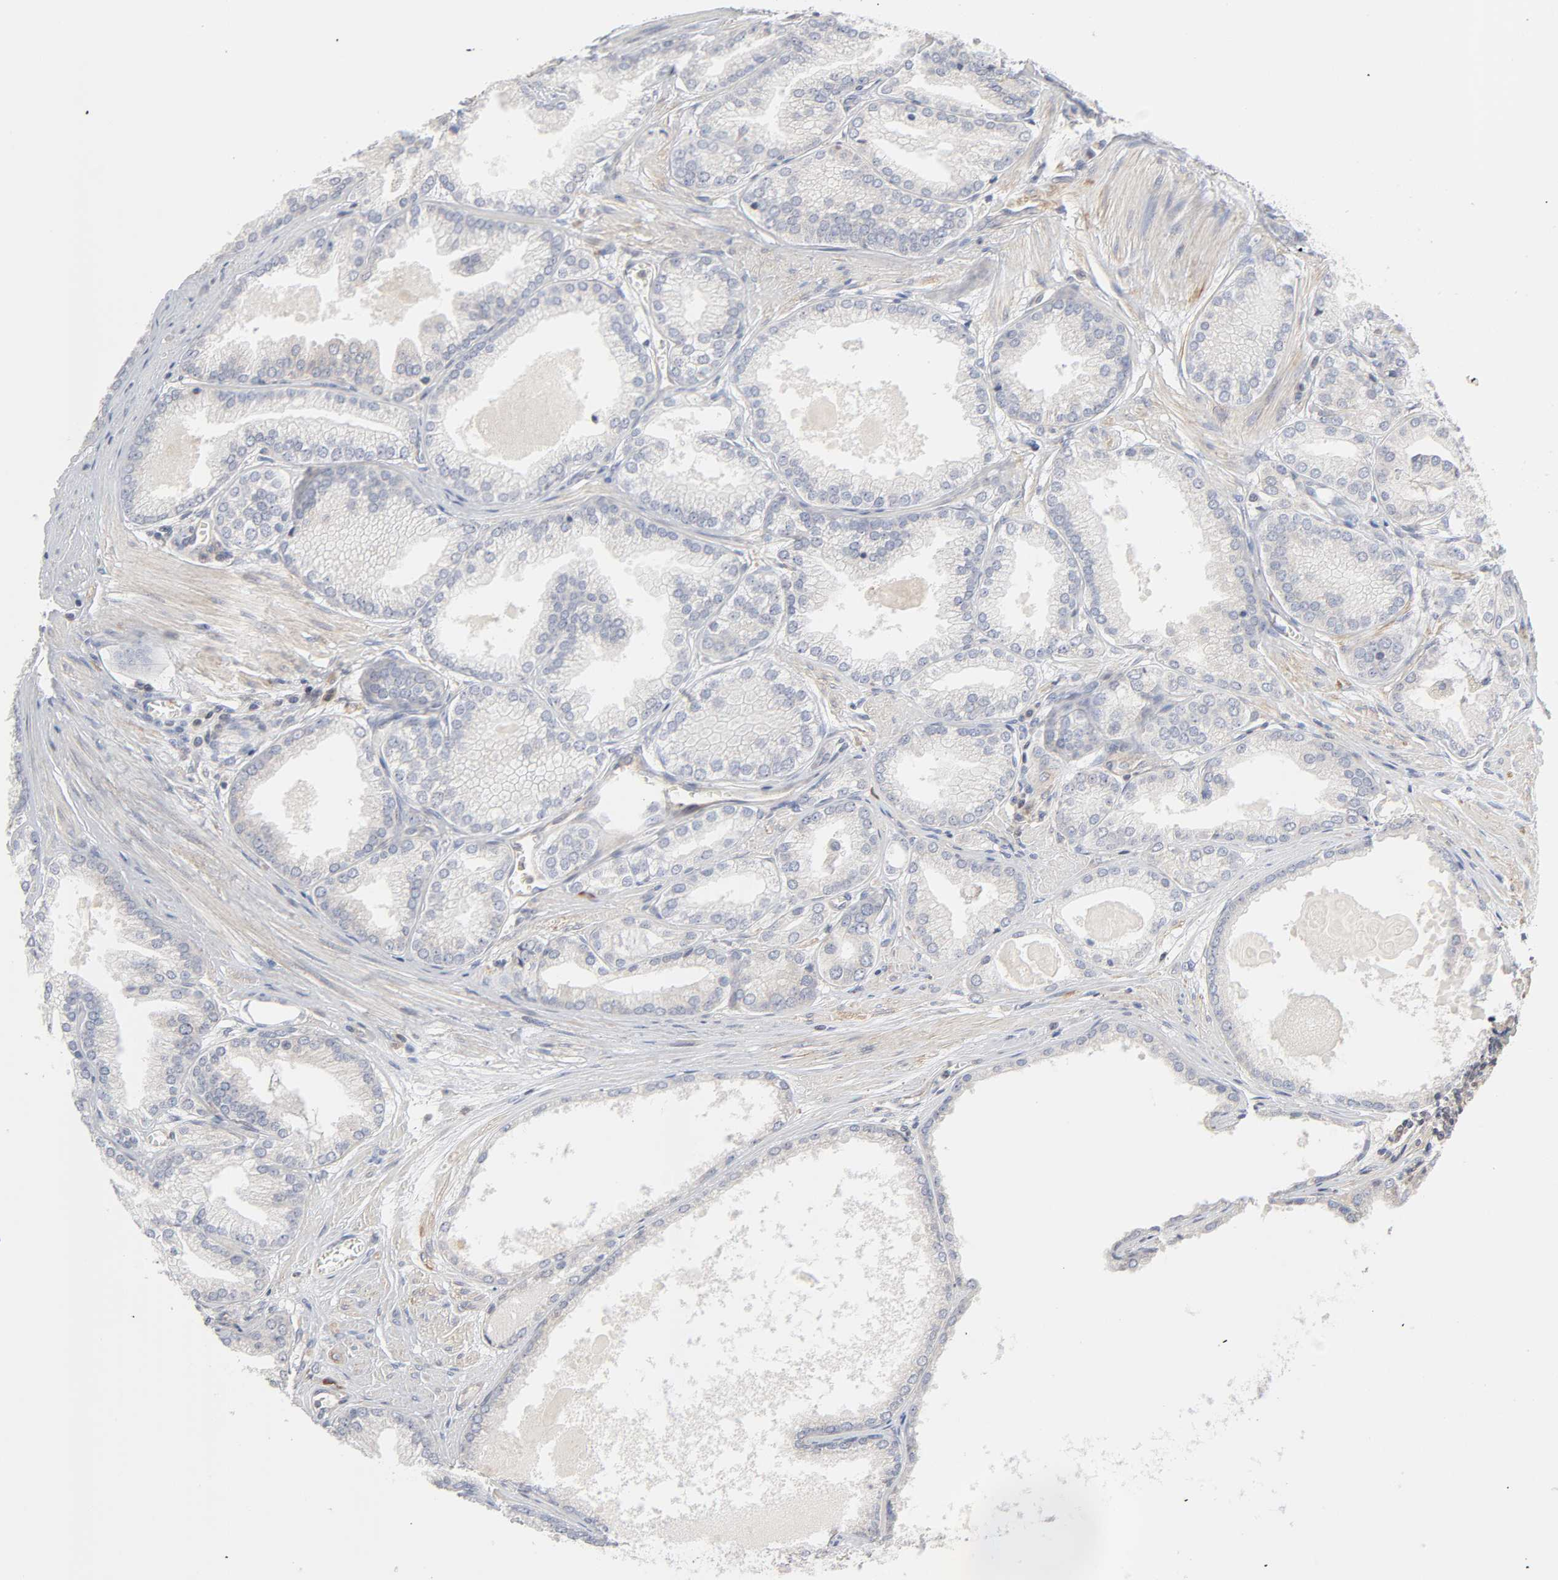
{"staining": {"intensity": "negative", "quantity": "none", "location": "none"}, "tissue": "prostate cancer", "cell_type": "Tumor cells", "image_type": "cancer", "snomed": [{"axis": "morphology", "description": "Adenocarcinoma, High grade"}, {"axis": "topography", "description": "Prostate"}], "caption": "IHC photomicrograph of neoplastic tissue: prostate cancer stained with DAB demonstrates no significant protein positivity in tumor cells.", "gene": "IL4R", "patient": {"sex": "male", "age": 61}}